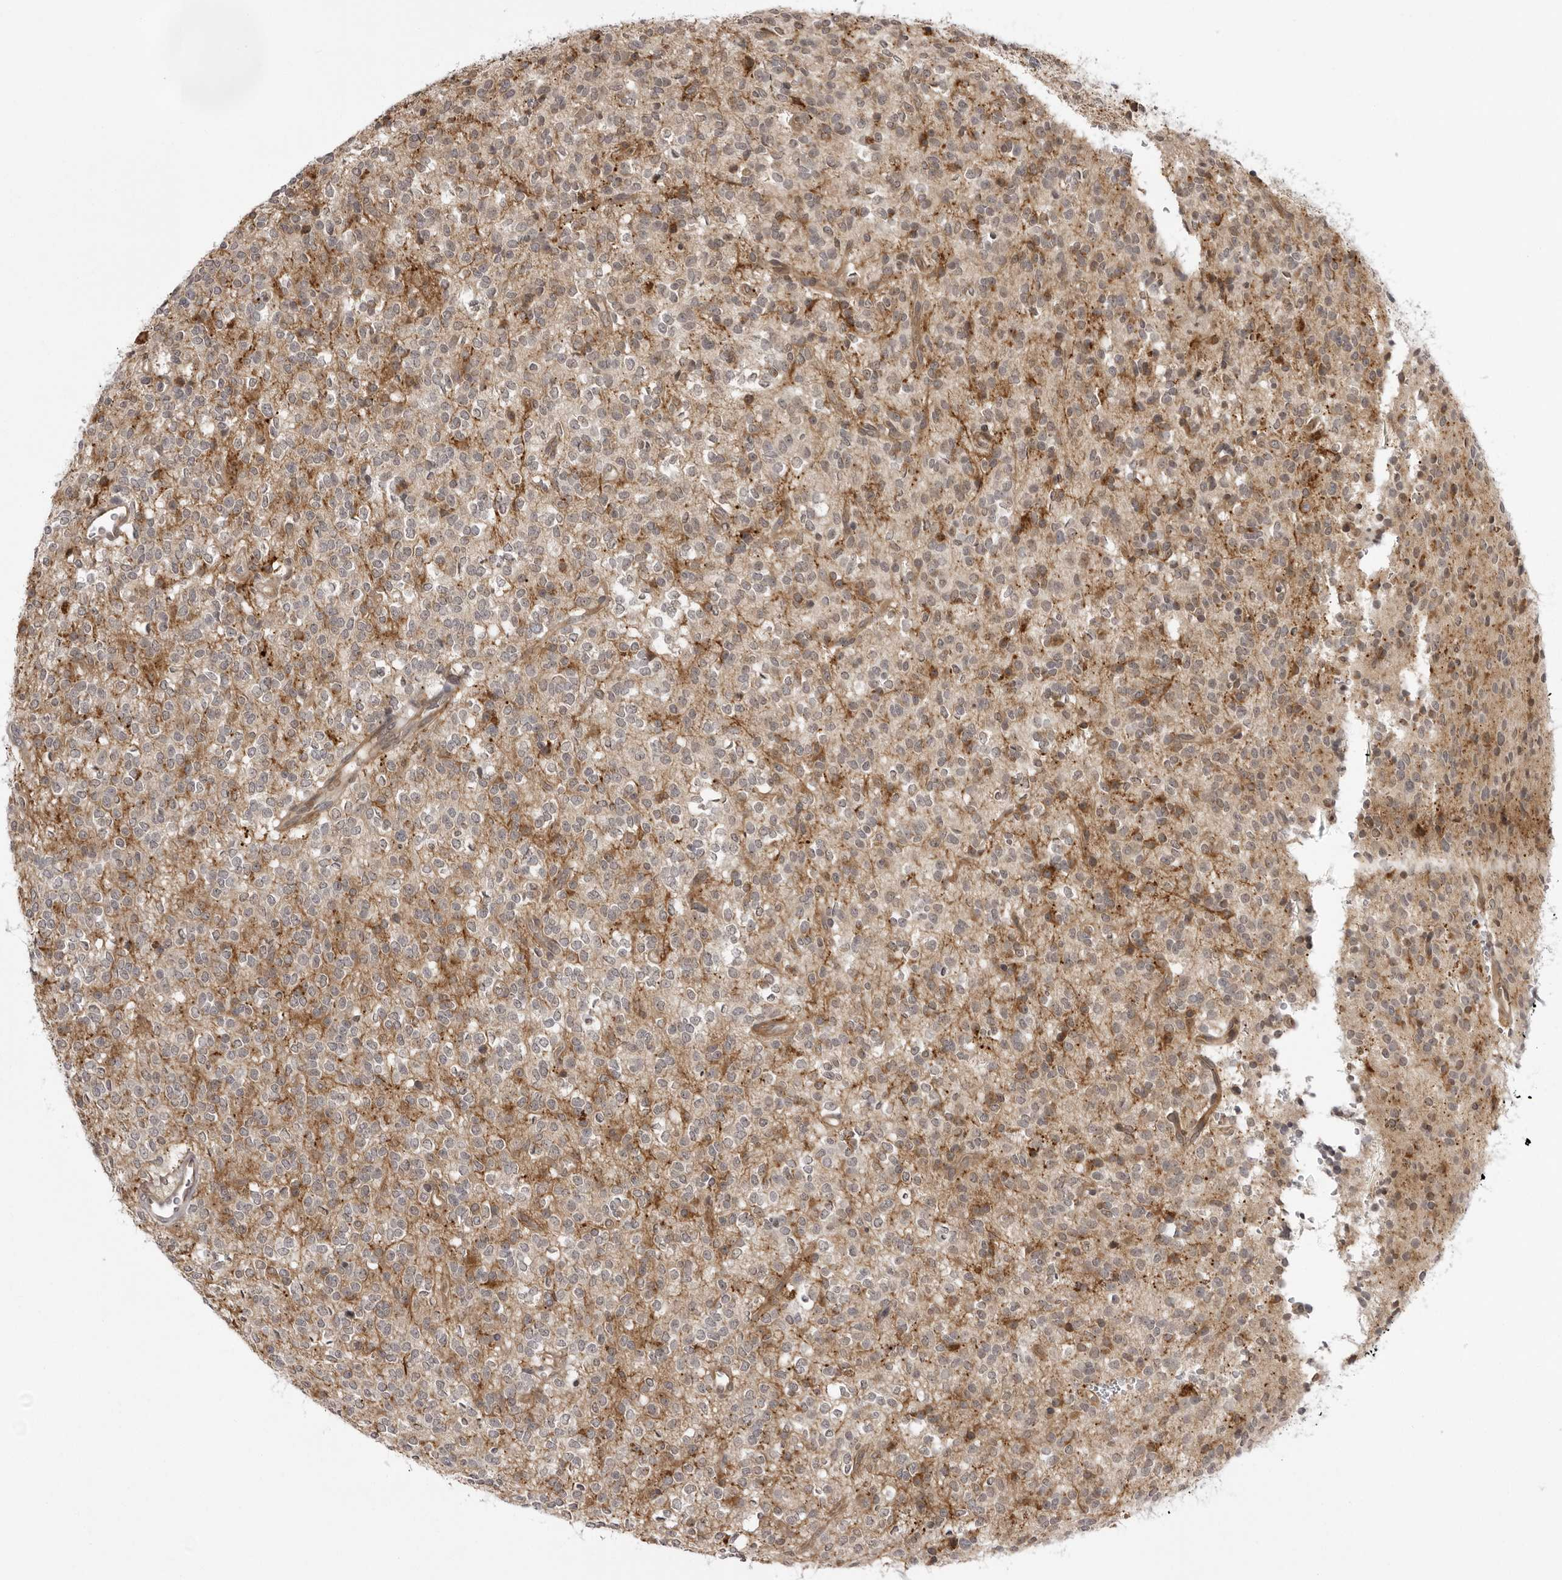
{"staining": {"intensity": "weak", "quantity": "<25%", "location": "cytoplasmic/membranous"}, "tissue": "glioma", "cell_type": "Tumor cells", "image_type": "cancer", "snomed": [{"axis": "morphology", "description": "Glioma, malignant, High grade"}, {"axis": "topography", "description": "Brain"}], "caption": "Immunohistochemical staining of human malignant high-grade glioma exhibits no significant positivity in tumor cells.", "gene": "USP43", "patient": {"sex": "male", "age": 34}}